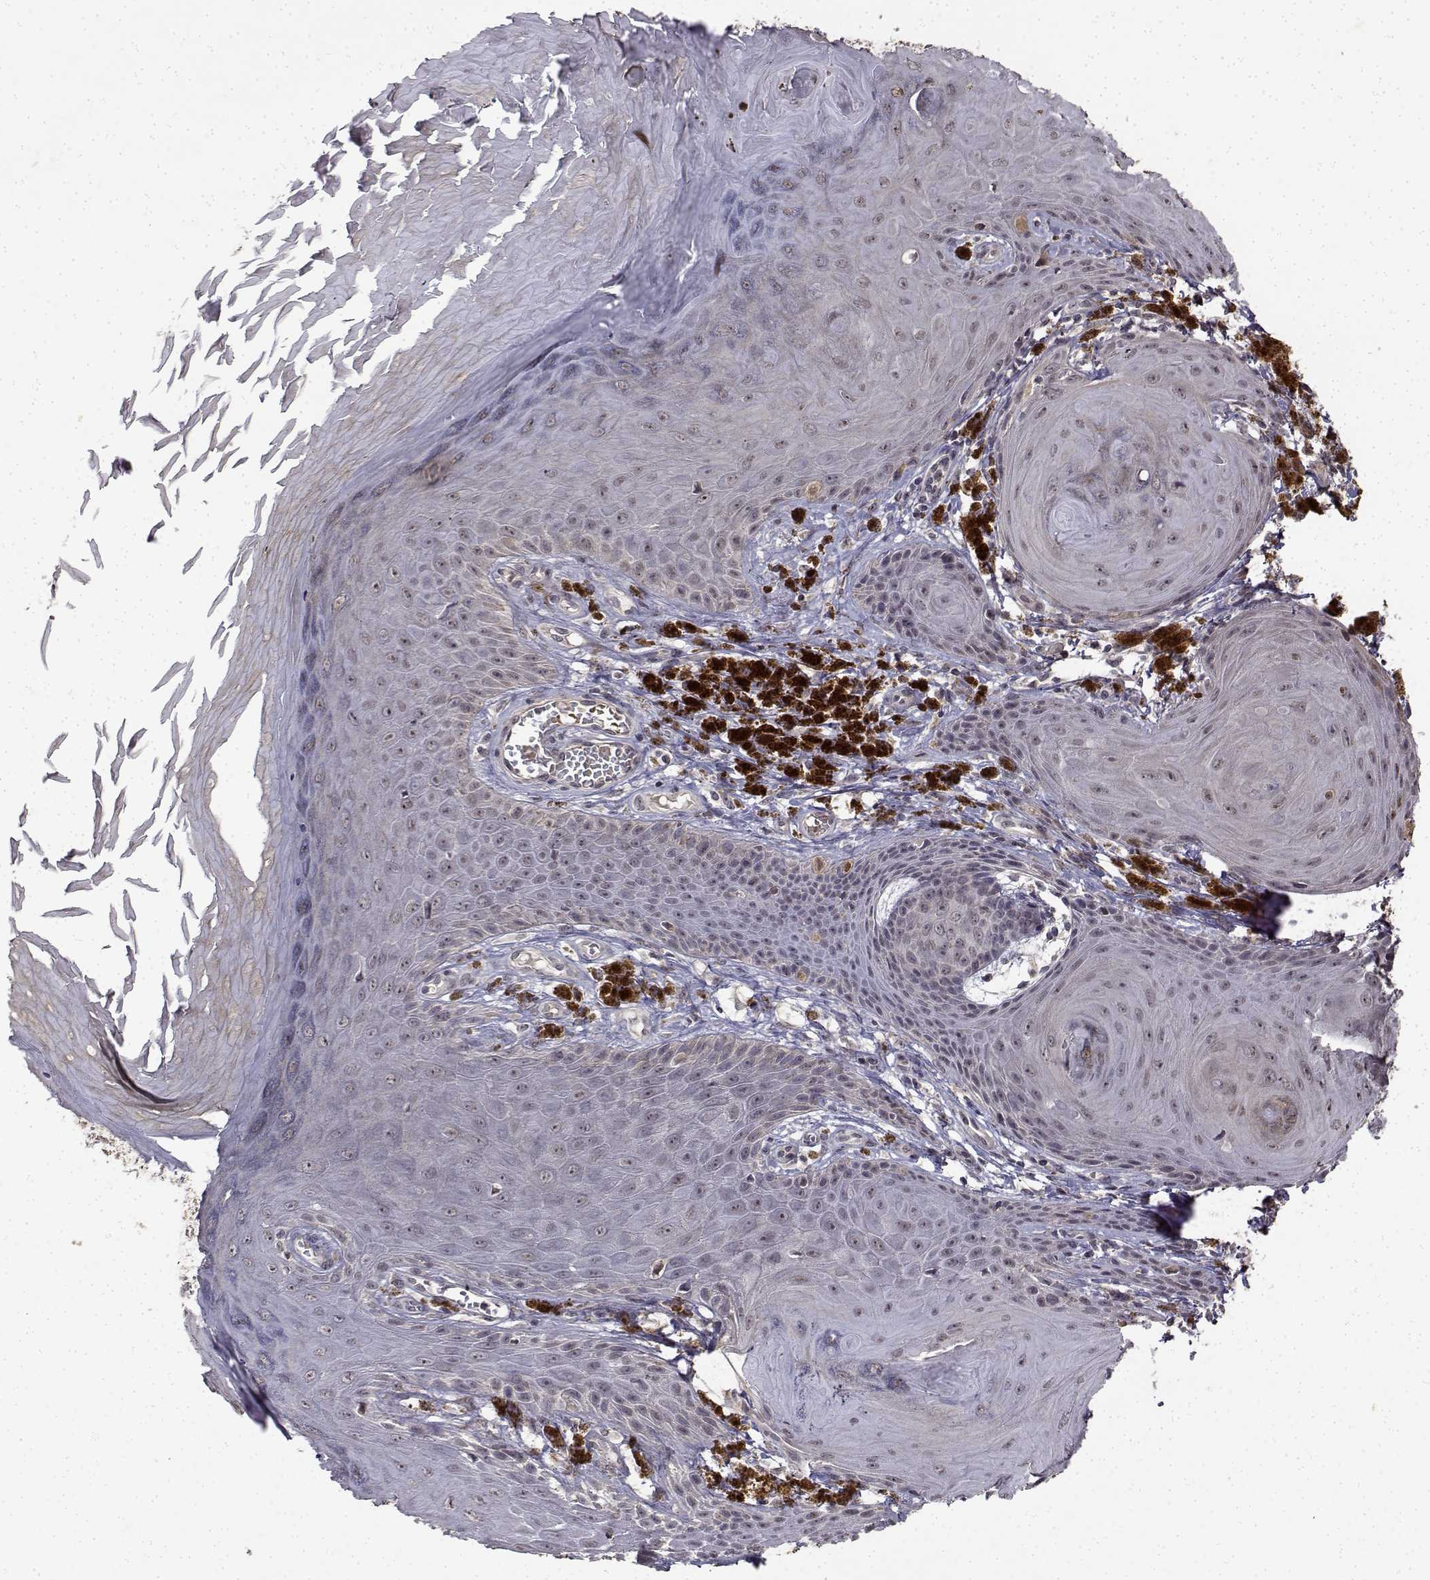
{"staining": {"intensity": "negative", "quantity": "none", "location": "none"}, "tissue": "melanoma", "cell_type": "Tumor cells", "image_type": "cancer", "snomed": [{"axis": "morphology", "description": "Malignant melanoma, NOS"}, {"axis": "topography", "description": "Skin"}], "caption": "The micrograph displays no significant expression in tumor cells of malignant melanoma. Nuclei are stained in blue.", "gene": "BDNF", "patient": {"sex": "female", "age": 80}}